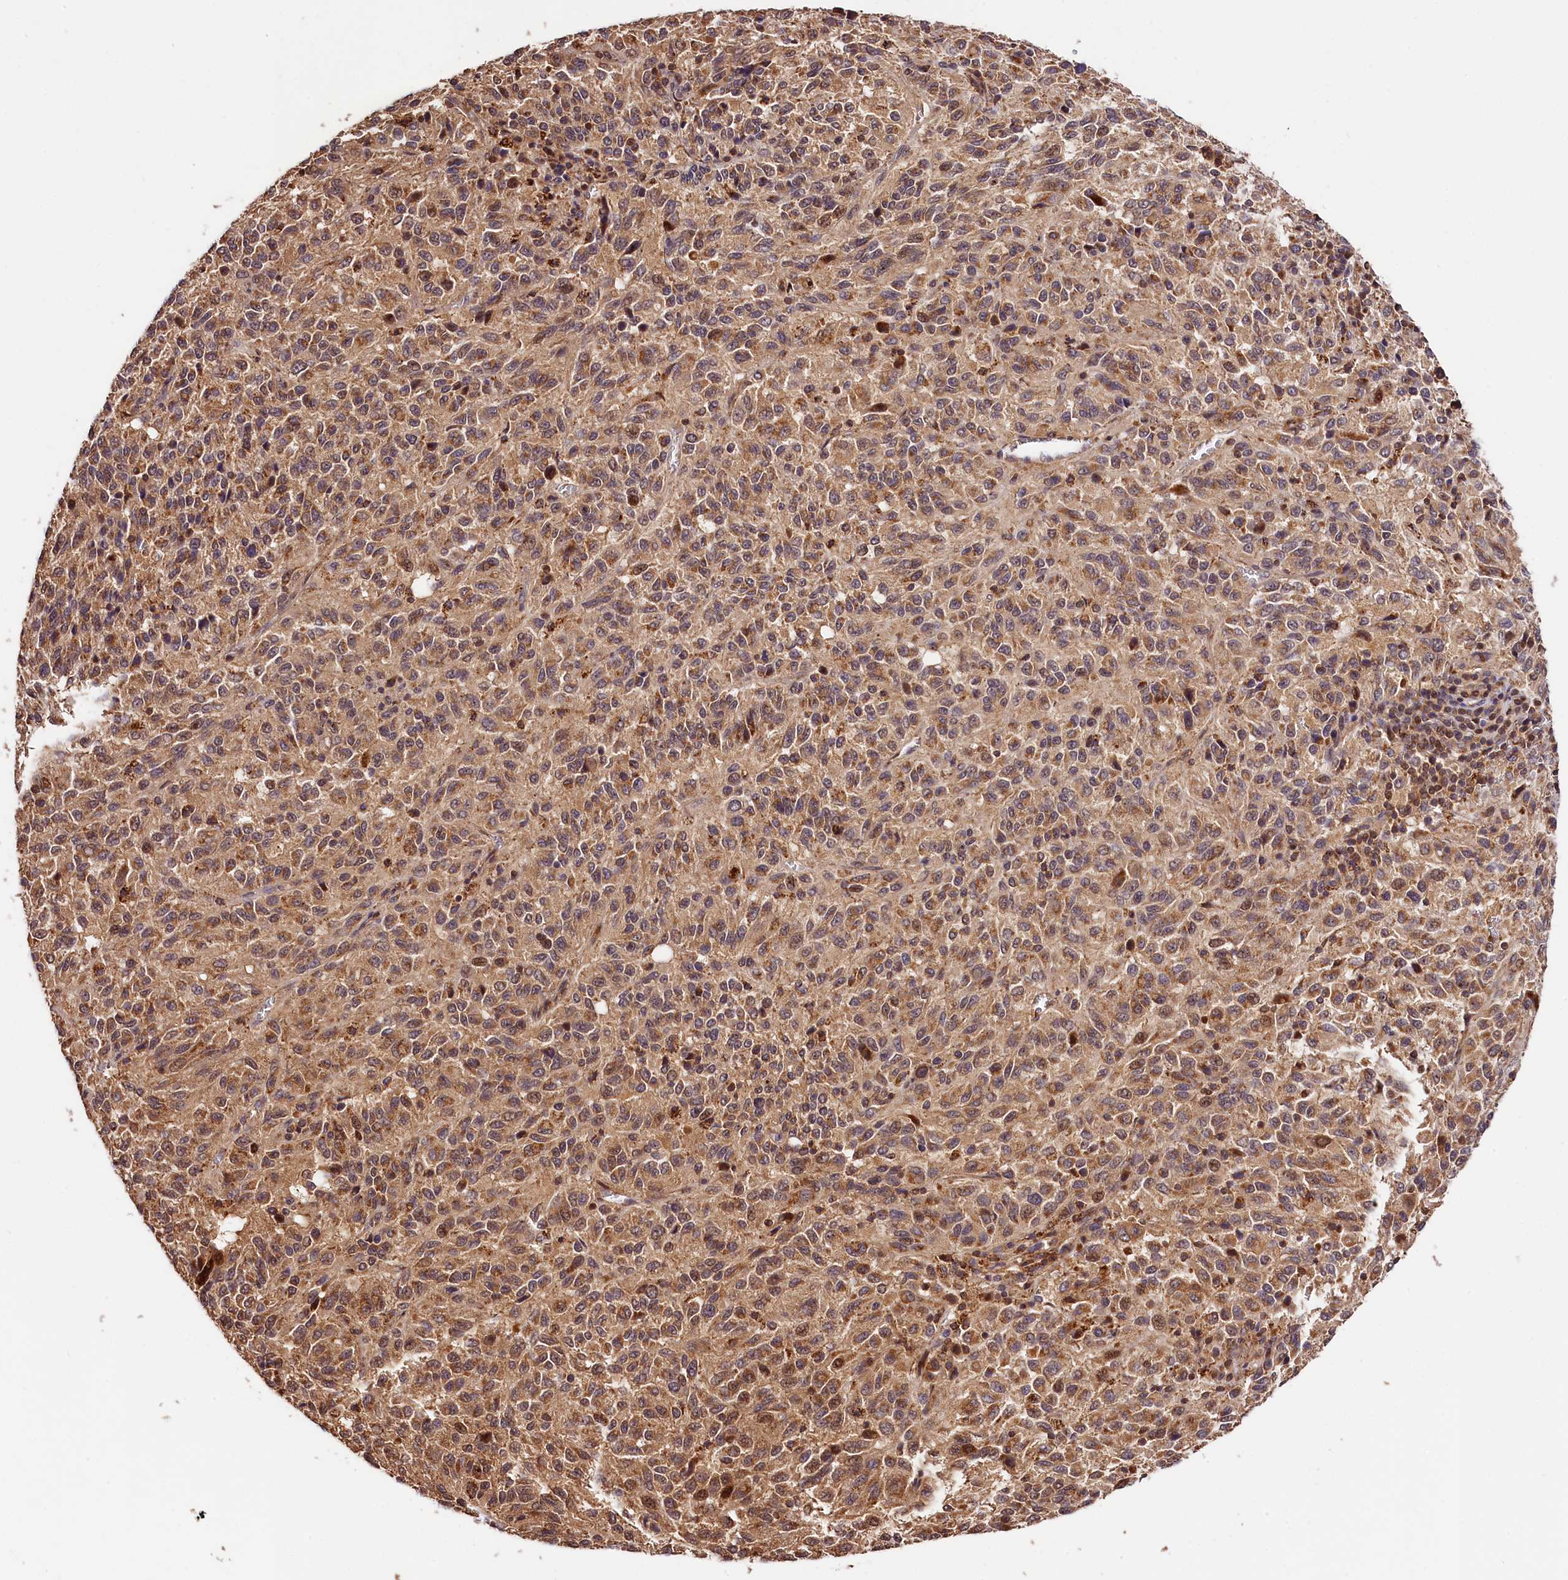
{"staining": {"intensity": "moderate", "quantity": ">75%", "location": "cytoplasmic/membranous"}, "tissue": "melanoma", "cell_type": "Tumor cells", "image_type": "cancer", "snomed": [{"axis": "morphology", "description": "Malignant melanoma, Metastatic site"}, {"axis": "topography", "description": "Lung"}], "caption": "Moderate cytoplasmic/membranous protein positivity is identified in approximately >75% of tumor cells in malignant melanoma (metastatic site). Ihc stains the protein of interest in brown and the nuclei are stained blue.", "gene": "KPTN", "patient": {"sex": "male", "age": 64}}